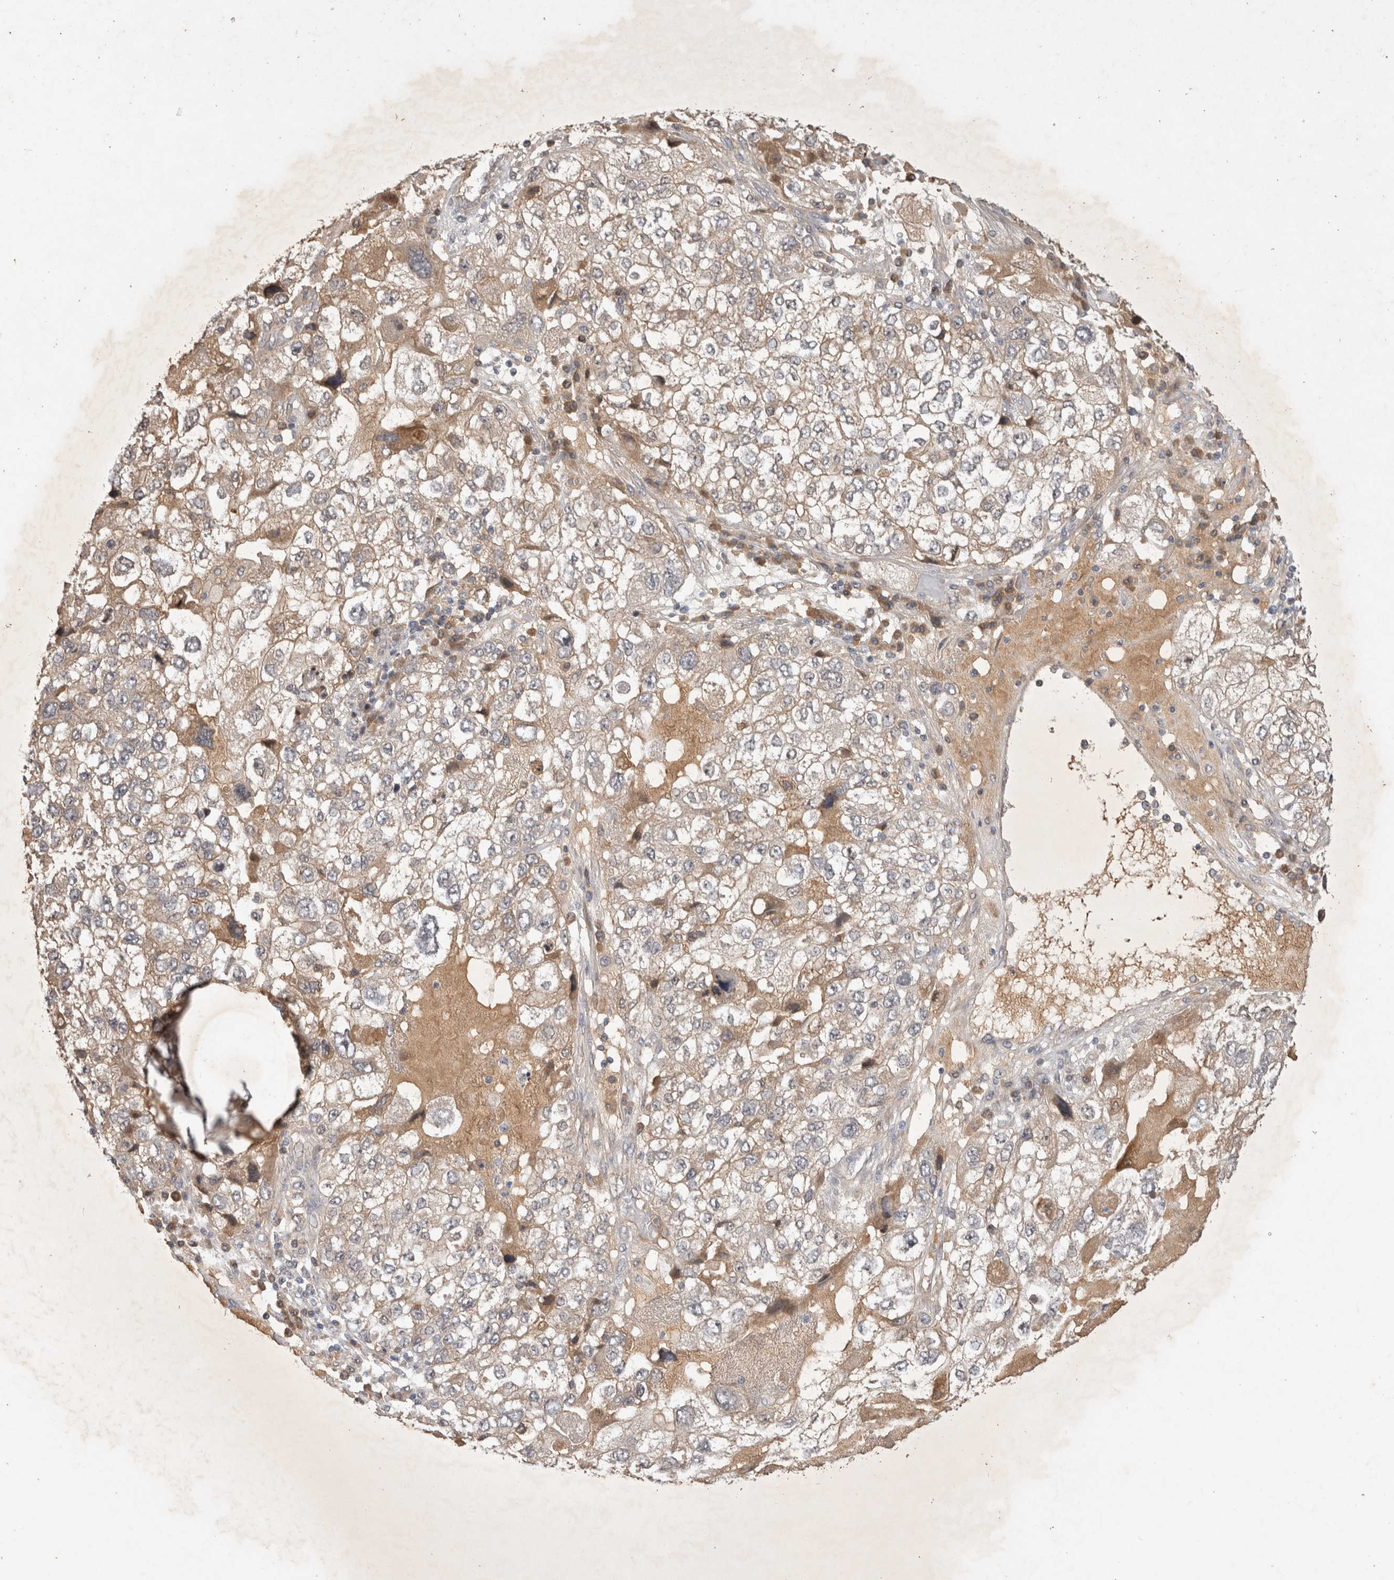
{"staining": {"intensity": "negative", "quantity": "none", "location": "none"}, "tissue": "endometrial cancer", "cell_type": "Tumor cells", "image_type": "cancer", "snomed": [{"axis": "morphology", "description": "Adenocarcinoma, NOS"}, {"axis": "topography", "description": "Endometrium"}], "caption": "Tumor cells are negative for protein expression in human endometrial adenocarcinoma.", "gene": "YES1", "patient": {"sex": "female", "age": 49}}